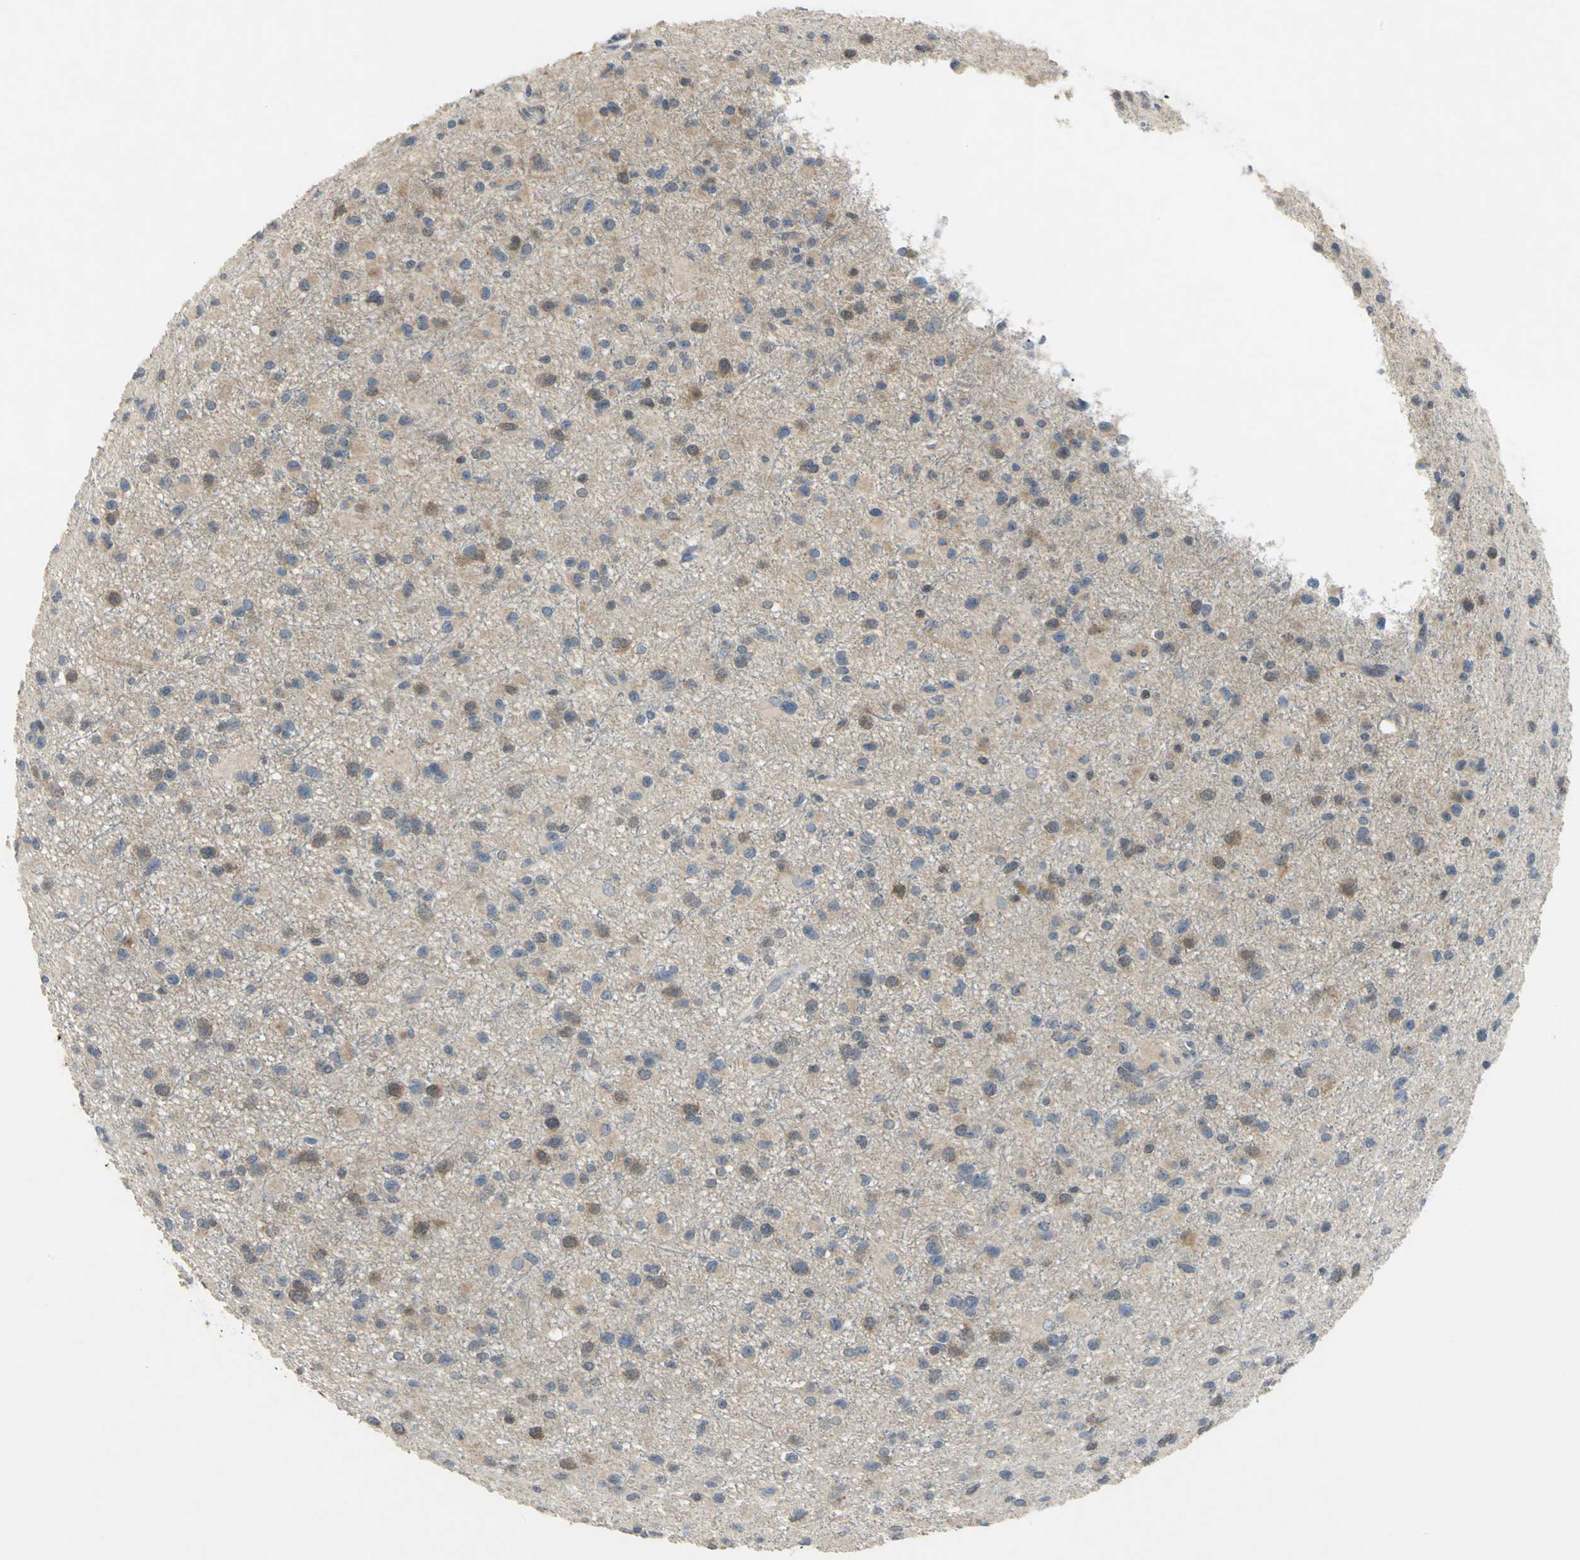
{"staining": {"intensity": "moderate", "quantity": "25%-75%", "location": "cytoplasmic/membranous,nuclear"}, "tissue": "glioma", "cell_type": "Tumor cells", "image_type": "cancer", "snomed": [{"axis": "morphology", "description": "Glioma, malignant, Low grade"}, {"axis": "topography", "description": "Brain"}], "caption": "Malignant low-grade glioma tissue shows moderate cytoplasmic/membranous and nuclear staining in approximately 25%-75% of tumor cells, visualized by immunohistochemistry. (Stains: DAB in brown, nuclei in blue, Microscopy: brightfield microscopy at high magnification).", "gene": "PPIA", "patient": {"sex": "male", "age": 42}}